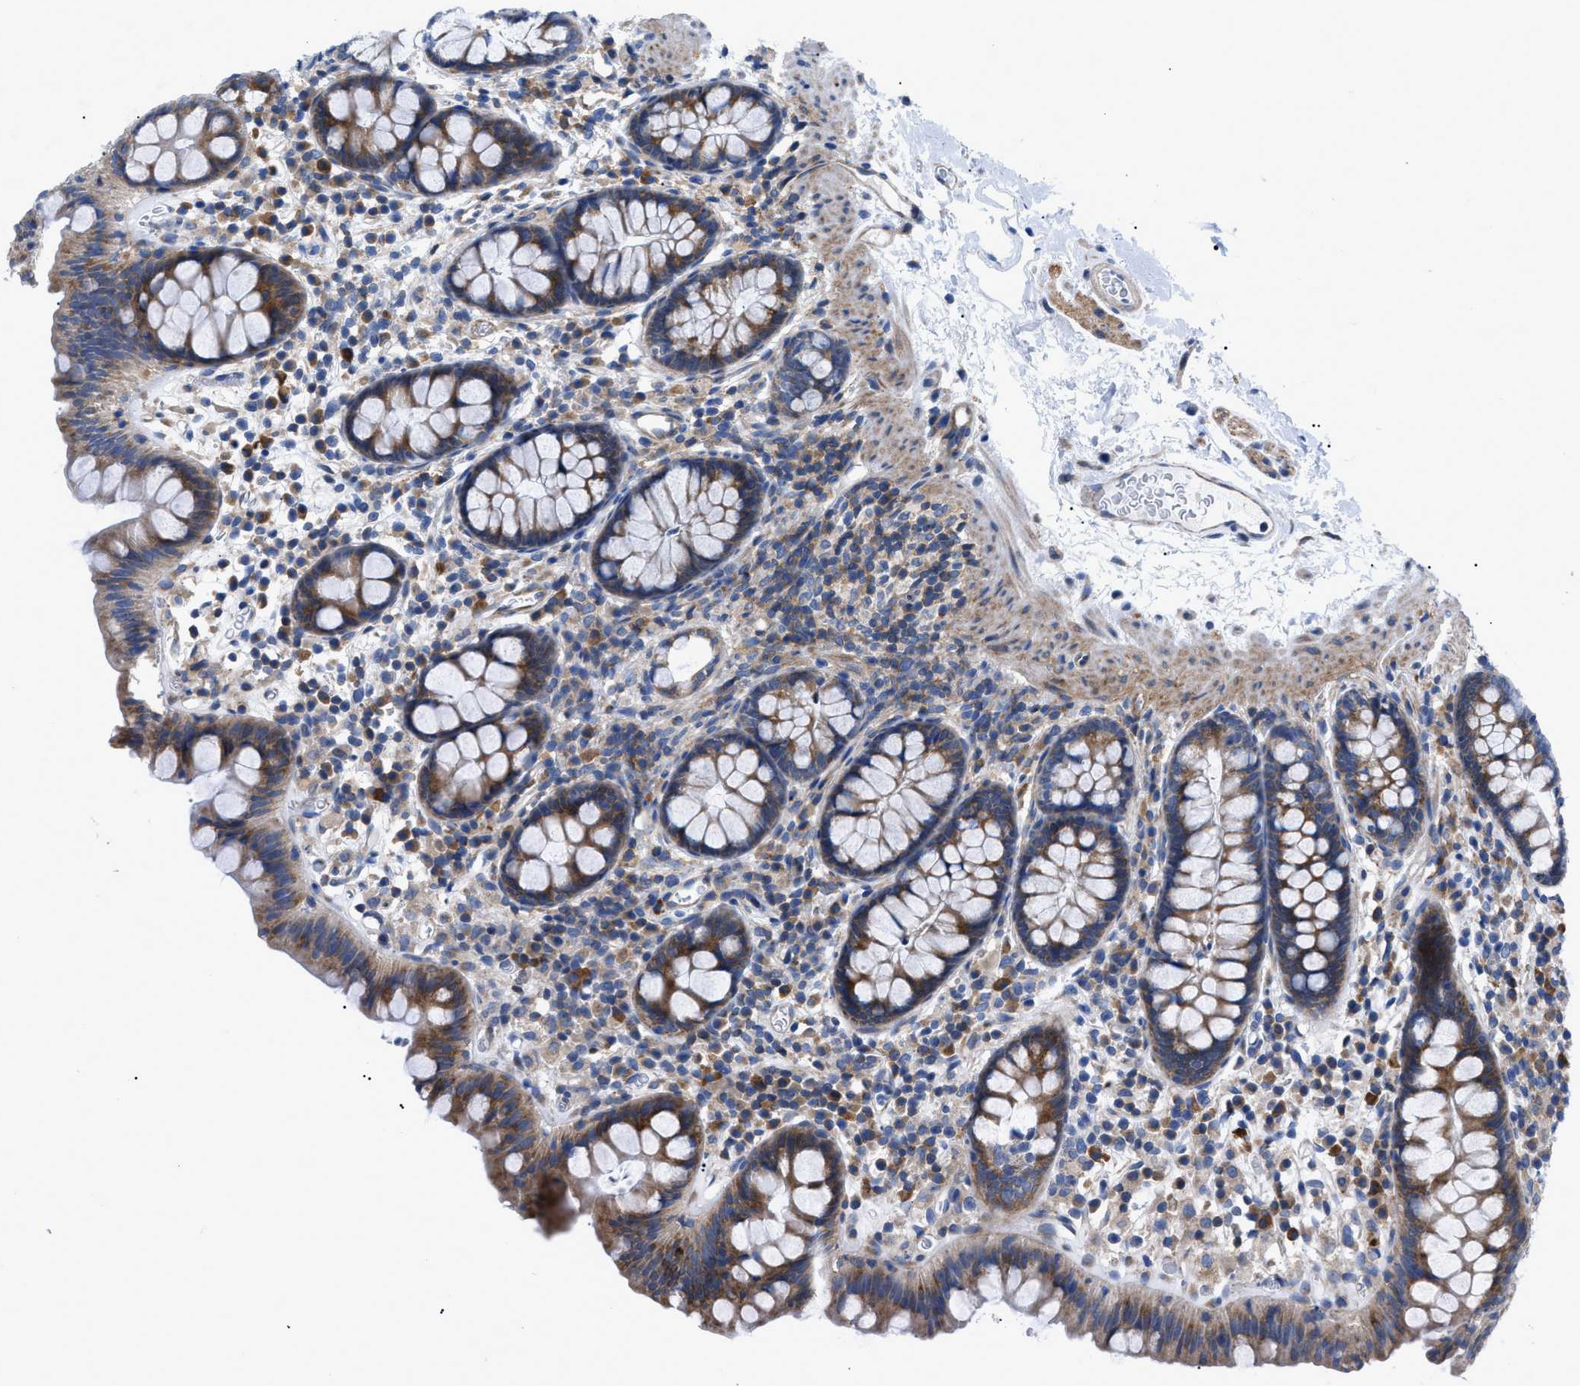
{"staining": {"intensity": "negative", "quantity": "none", "location": "none"}, "tissue": "colon", "cell_type": "Endothelial cells", "image_type": "normal", "snomed": [{"axis": "morphology", "description": "Normal tissue, NOS"}, {"axis": "topography", "description": "Colon"}], "caption": "Immunohistochemical staining of benign human colon reveals no significant positivity in endothelial cells. The staining was performed using DAB to visualize the protein expression in brown, while the nuclei were stained in blue with hematoxylin (Magnification: 20x).", "gene": "HSPB8", "patient": {"sex": "female", "age": 80}}